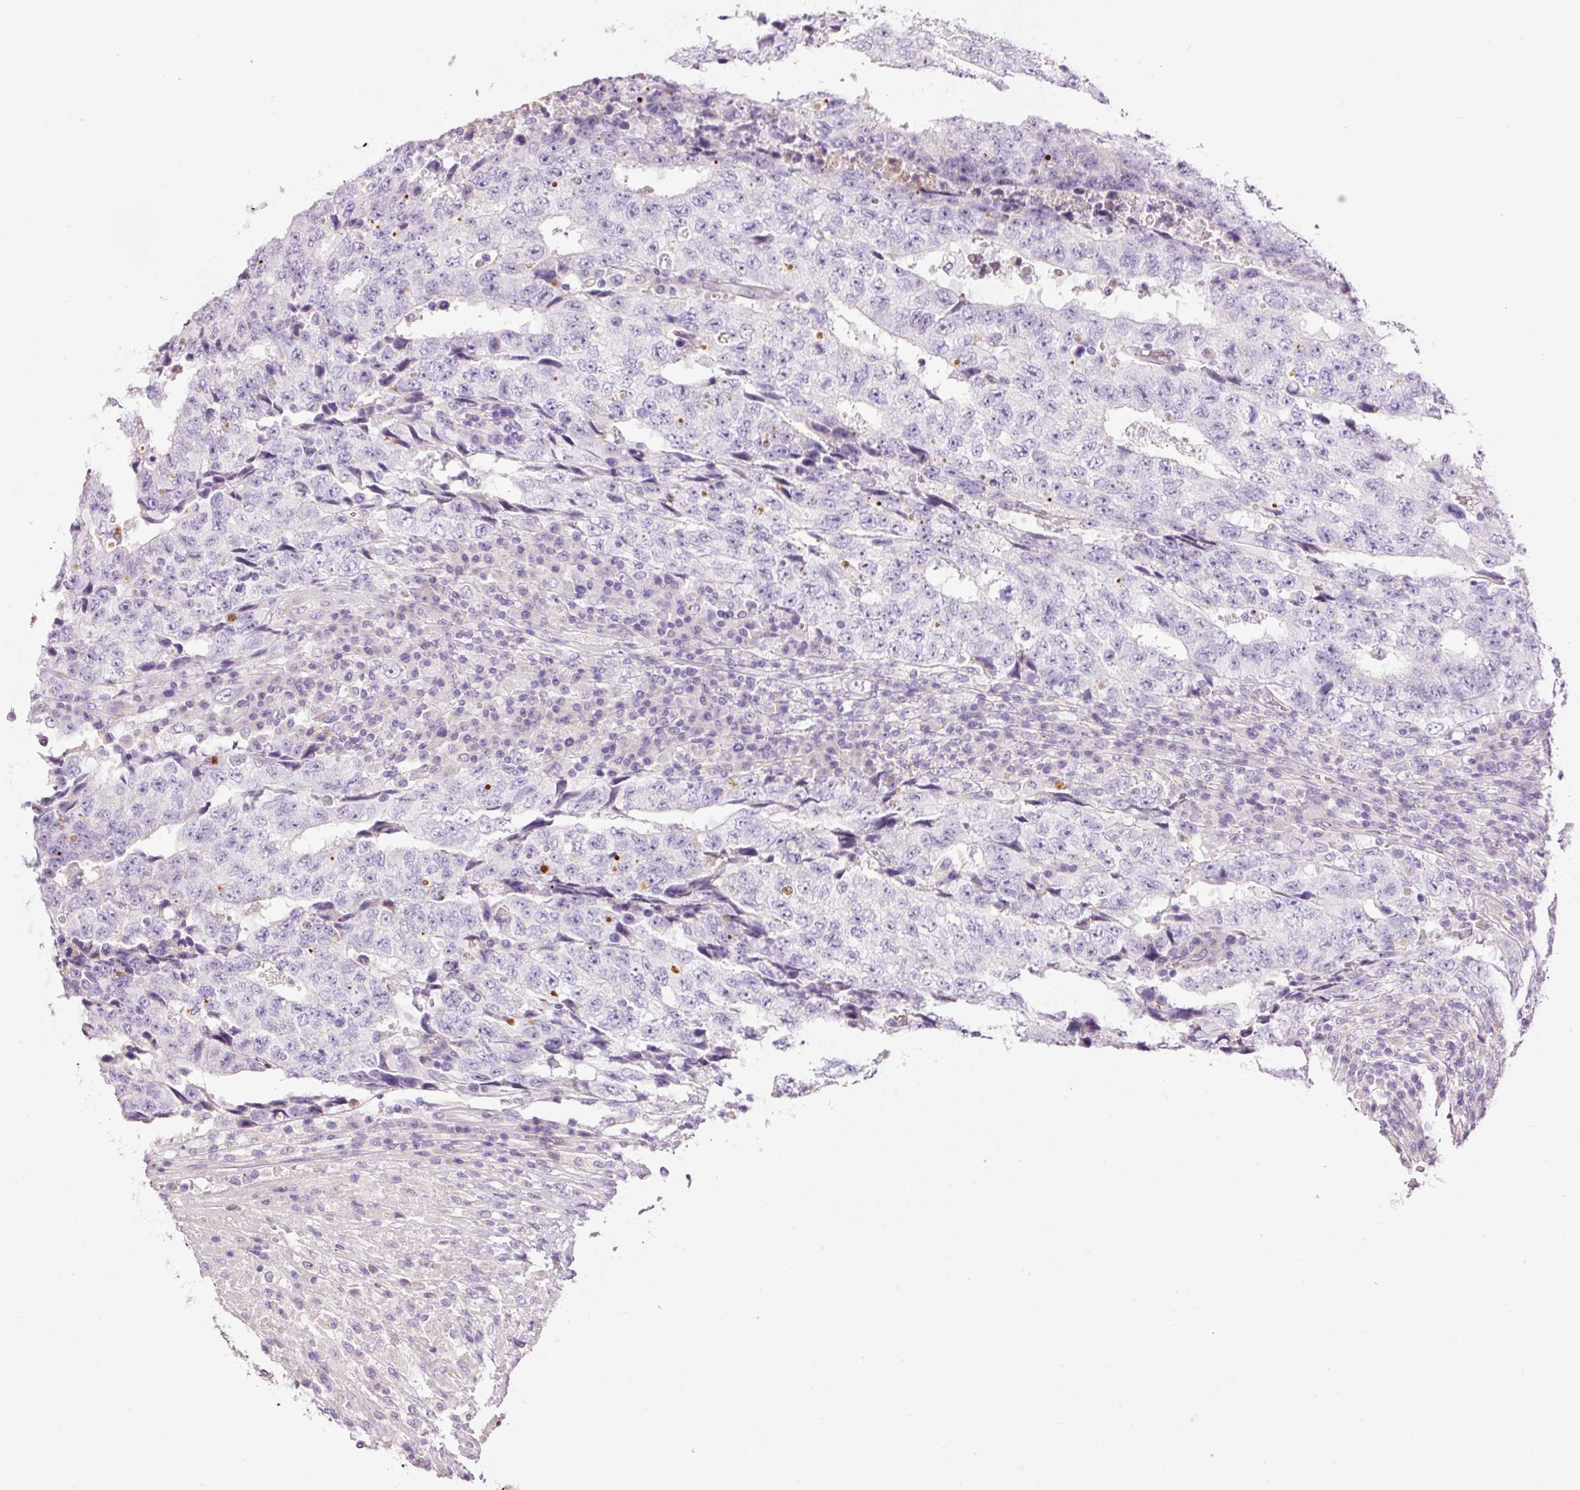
{"staining": {"intensity": "negative", "quantity": "none", "location": "none"}, "tissue": "testis cancer", "cell_type": "Tumor cells", "image_type": "cancer", "snomed": [{"axis": "morphology", "description": "Necrosis, NOS"}, {"axis": "morphology", "description": "Carcinoma, Embryonal, NOS"}, {"axis": "topography", "description": "Testis"}], "caption": "This is an immunohistochemistry (IHC) histopathology image of embryonal carcinoma (testis). There is no staining in tumor cells.", "gene": "KPNA5", "patient": {"sex": "male", "age": 19}}